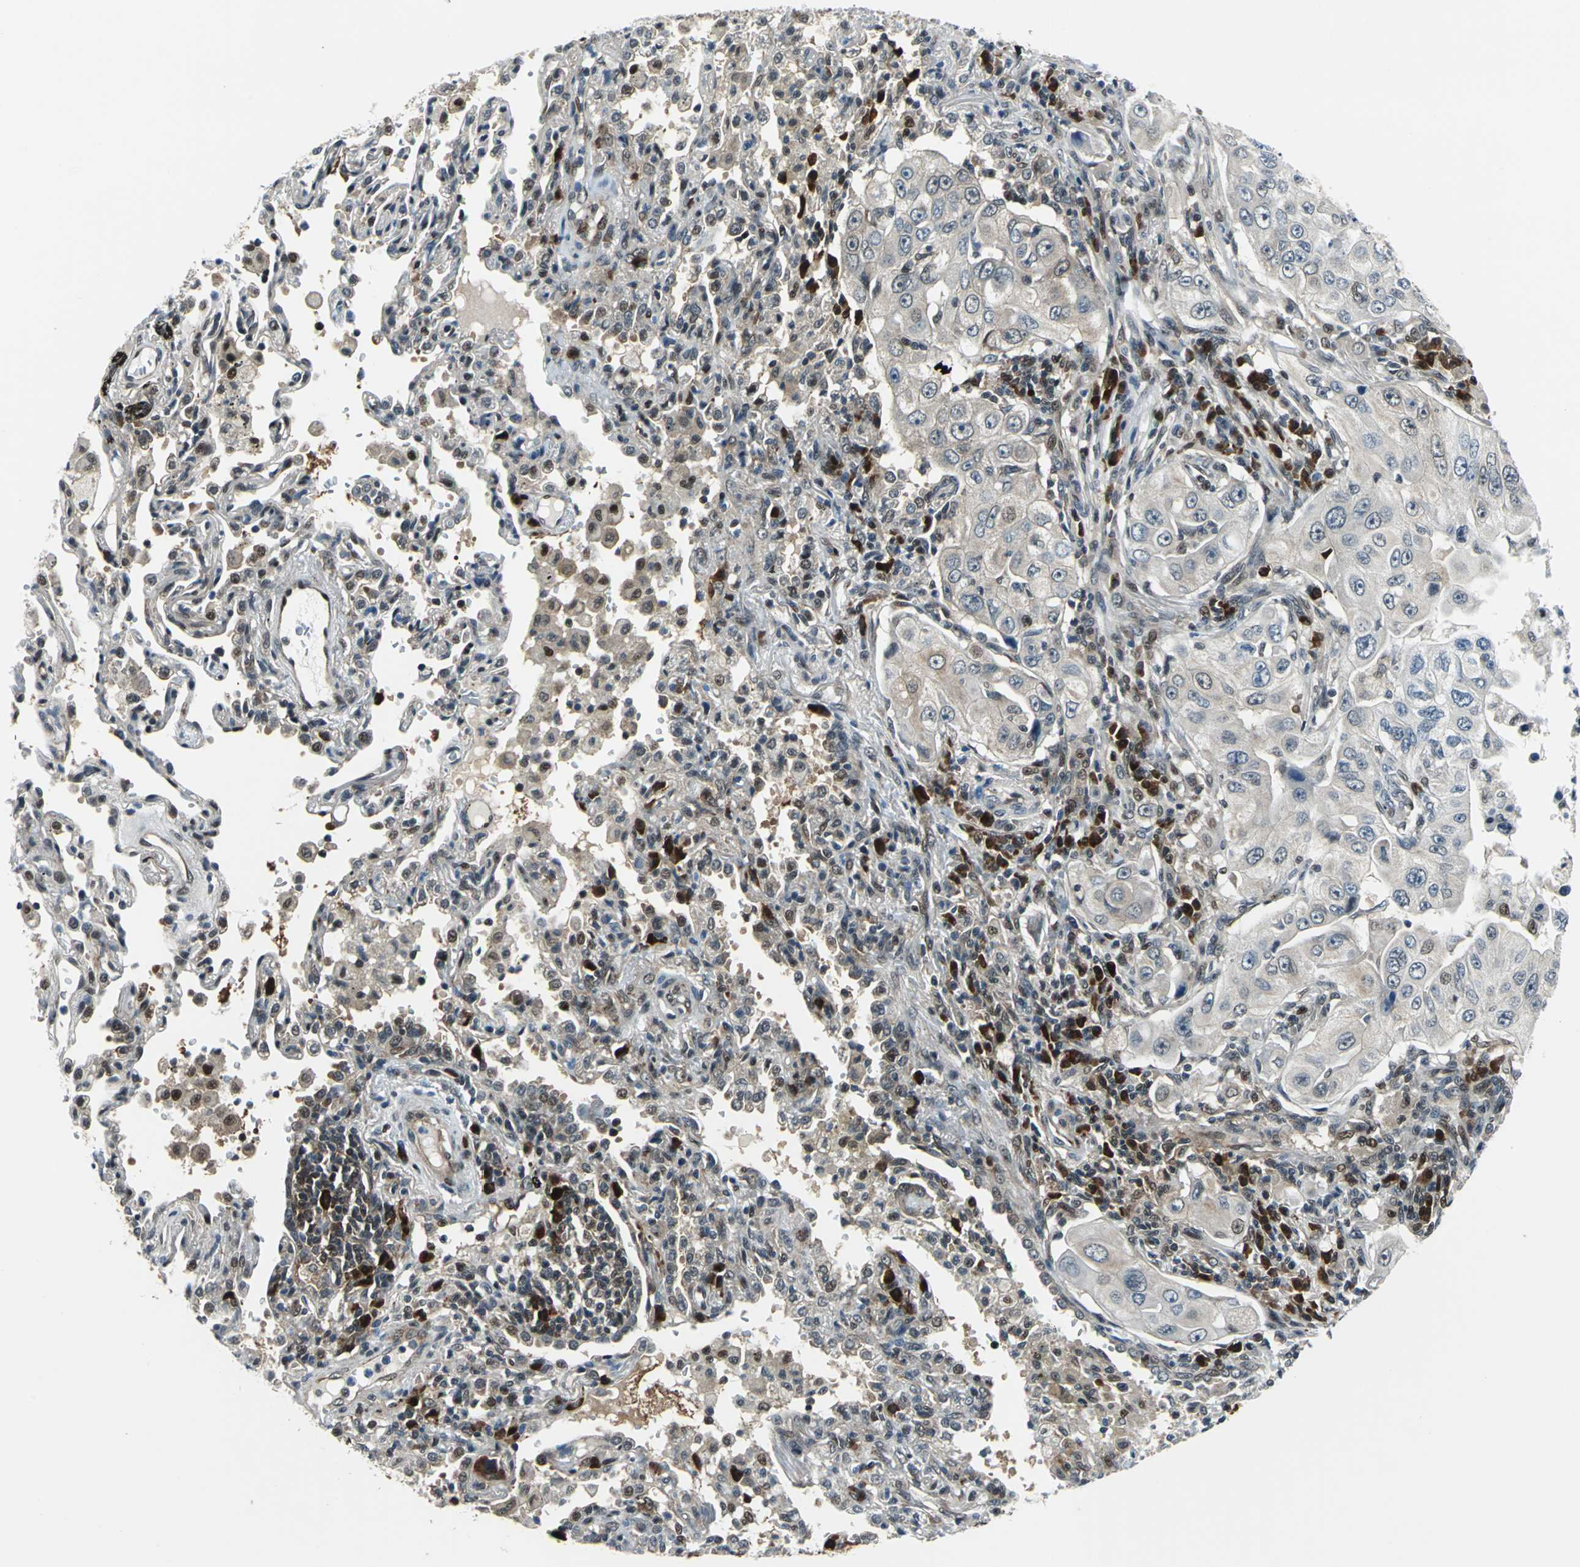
{"staining": {"intensity": "weak", "quantity": "<25%", "location": "cytoplasmic/membranous"}, "tissue": "lung cancer", "cell_type": "Tumor cells", "image_type": "cancer", "snomed": [{"axis": "morphology", "description": "Adenocarcinoma, NOS"}, {"axis": "topography", "description": "Lung"}], "caption": "Immunohistochemical staining of adenocarcinoma (lung) reveals no significant positivity in tumor cells. (DAB (3,3'-diaminobenzidine) IHC visualized using brightfield microscopy, high magnification).", "gene": "POLR3K", "patient": {"sex": "male", "age": 84}}